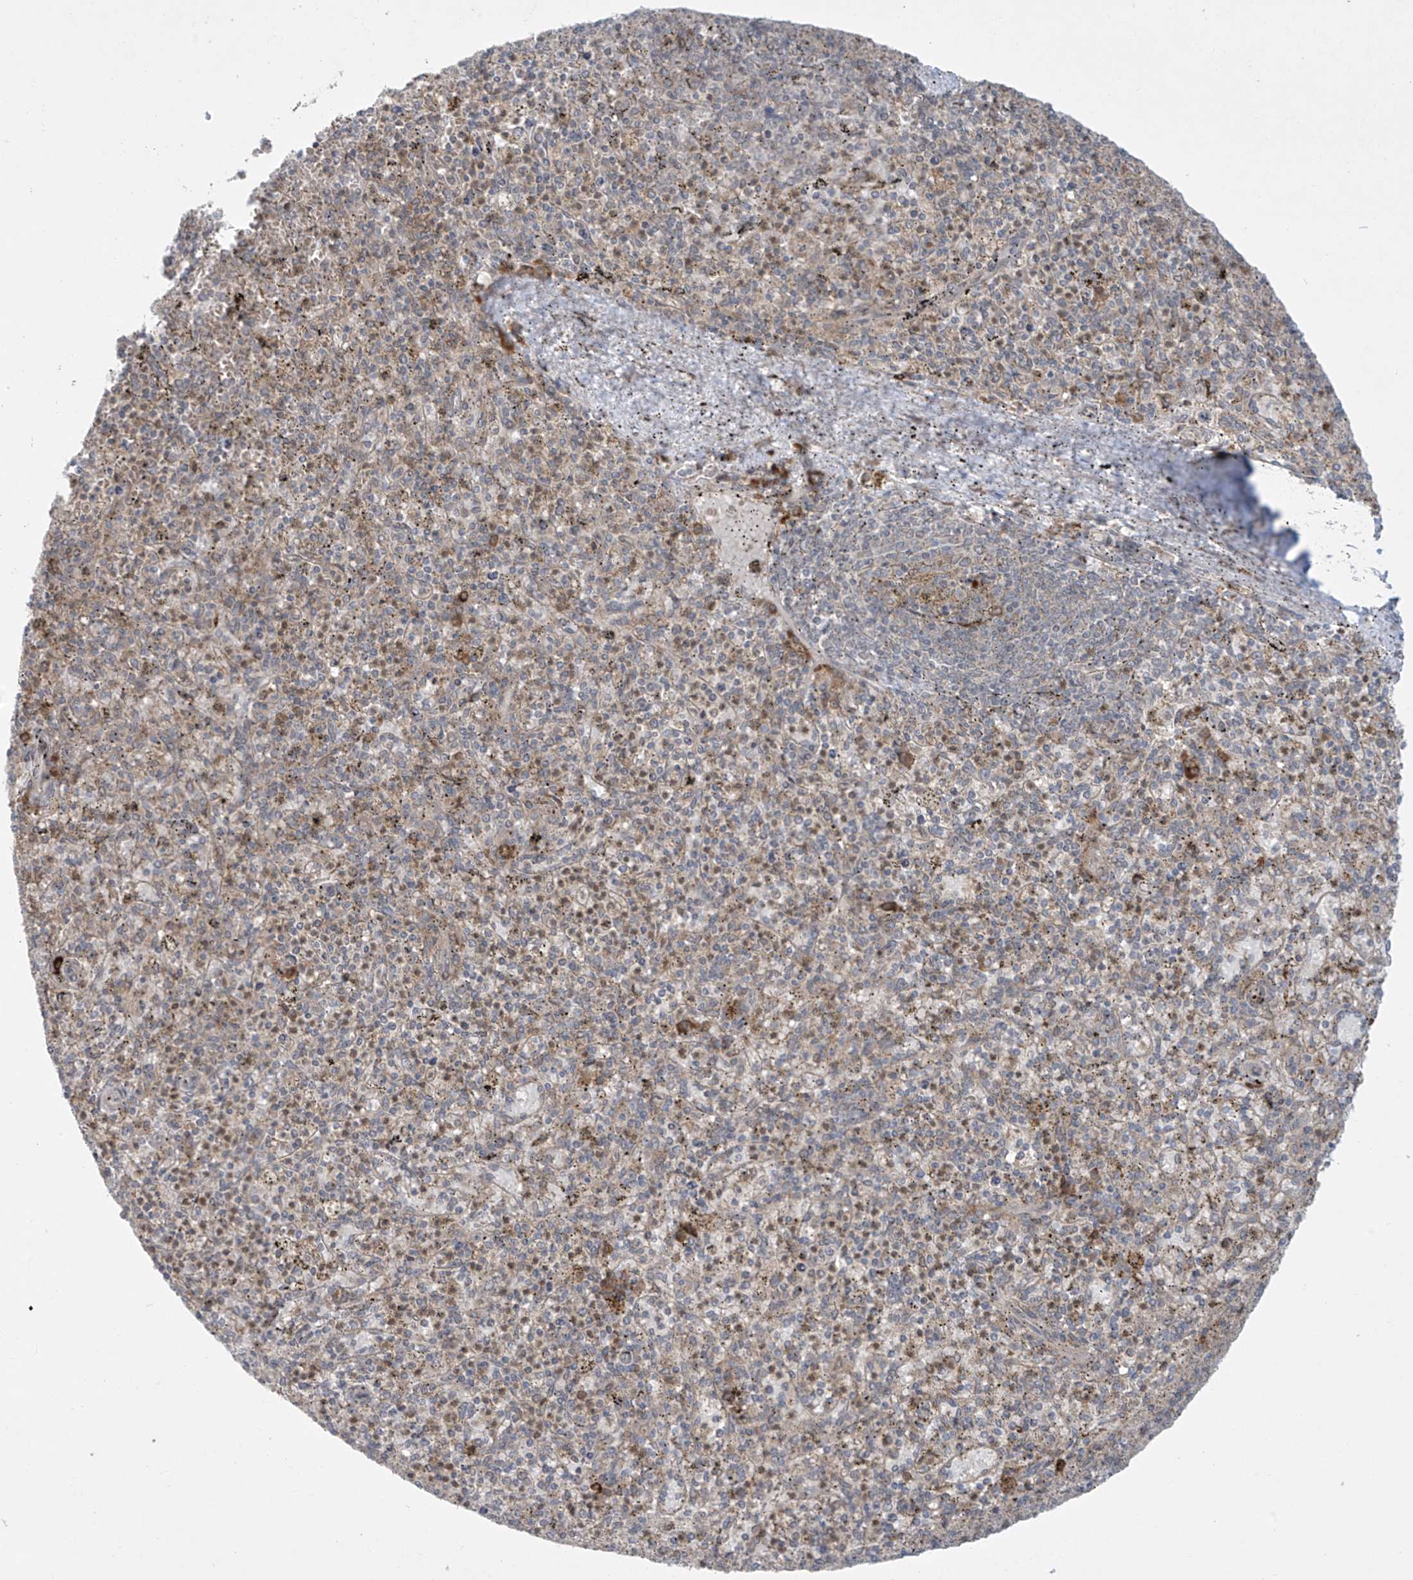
{"staining": {"intensity": "moderate", "quantity": "<25%", "location": "cytoplasmic/membranous"}, "tissue": "spleen", "cell_type": "Cells in red pulp", "image_type": "normal", "snomed": [{"axis": "morphology", "description": "Normal tissue, NOS"}, {"axis": "topography", "description": "Spleen"}], "caption": "Protein analysis of benign spleen reveals moderate cytoplasmic/membranous expression in approximately <25% of cells in red pulp. (Brightfield microscopy of DAB IHC at high magnification).", "gene": "PPAT", "patient": {"sex": "male", "age": 72}}